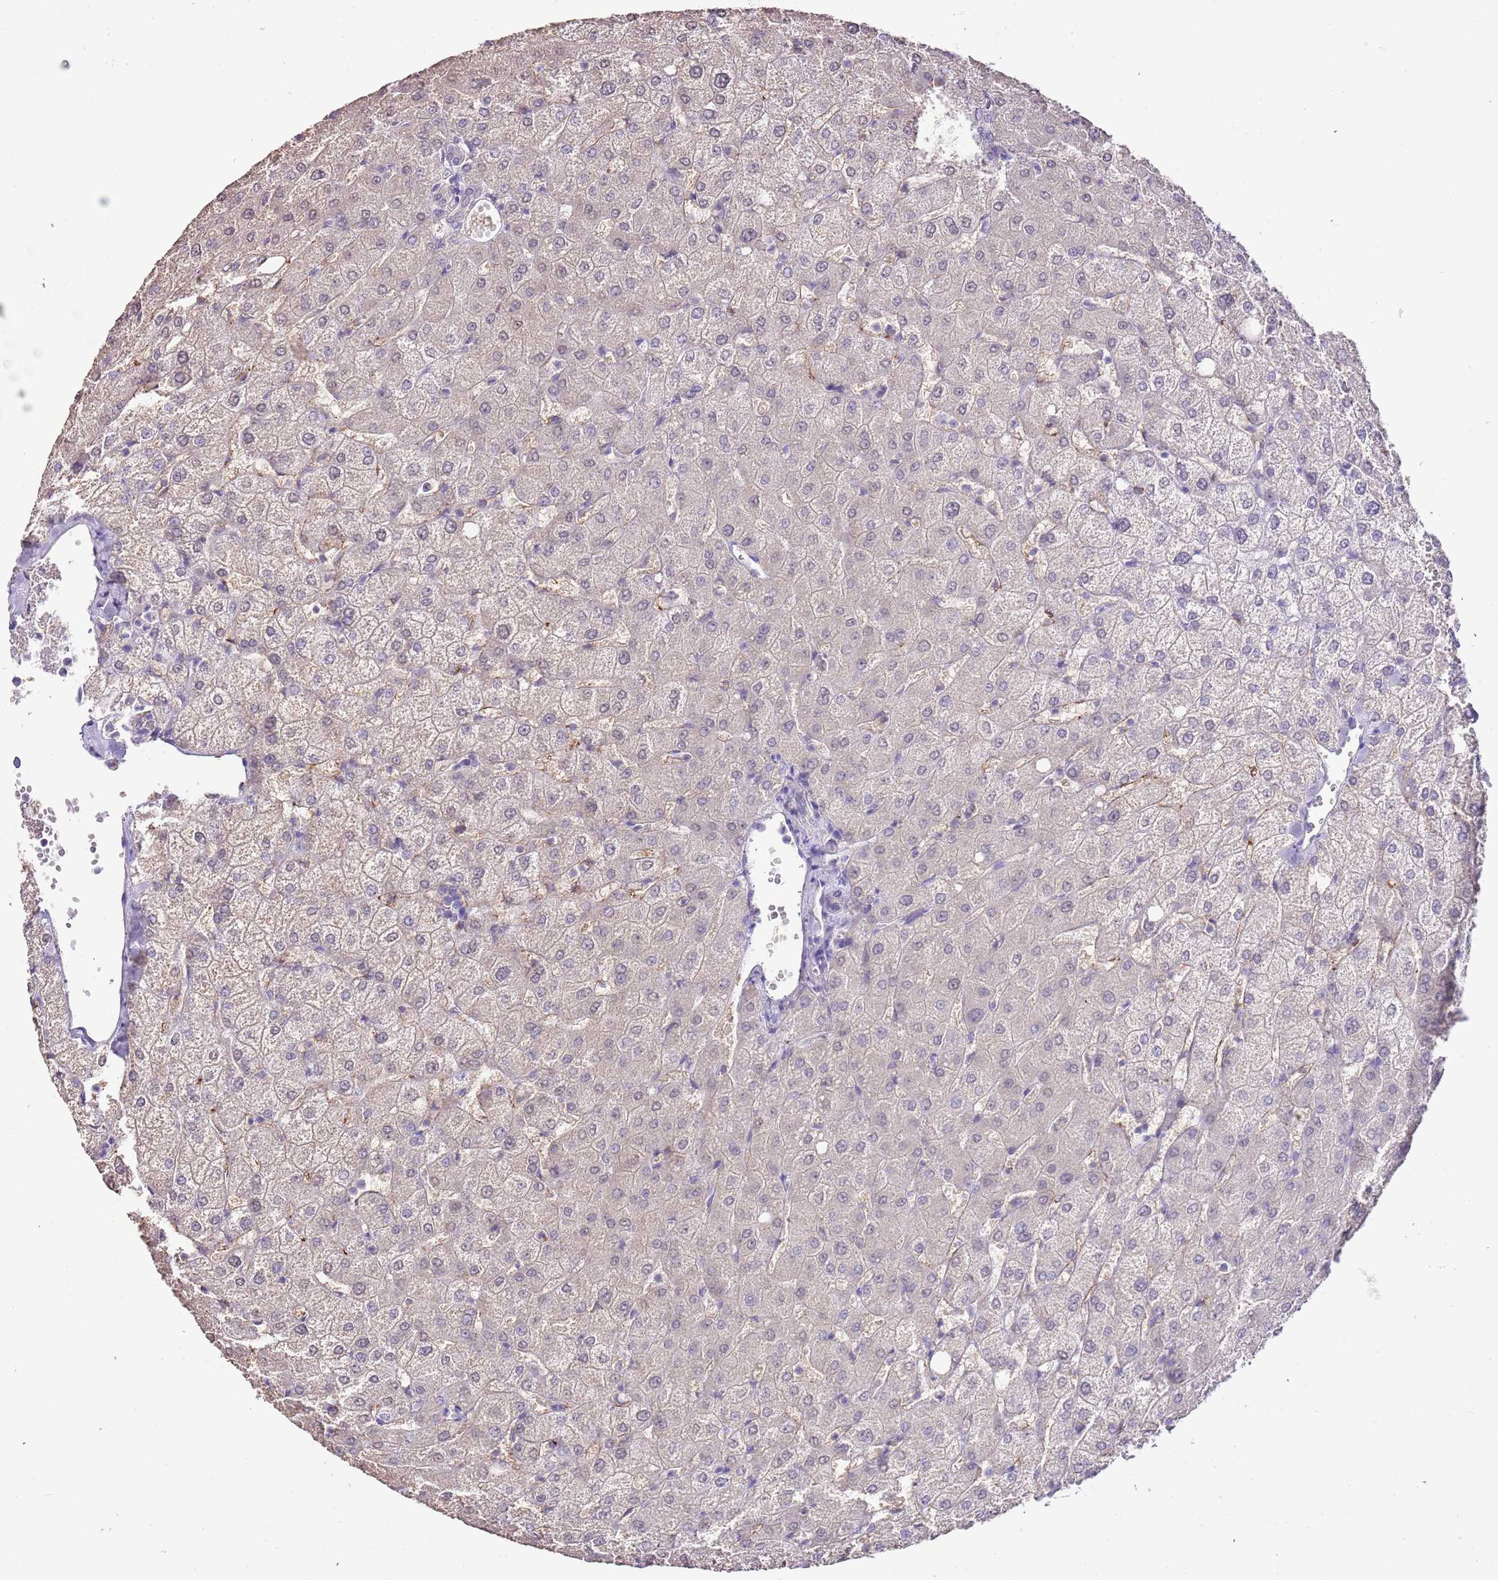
{"staining": {"intensity": "negative", "quantity": "none", "location": "none"}, "tissue": "liver", "cell_type": "Cholangiocytes", "image_type": "normal", "snomed": [{"axis": "morphology", "description": "Normal tissue, NOS"}, {"axis": "topography", "description": "Liver"}], "caption": "The histopathology image shows no staining of cholangiocytes in normal liver.", "gene": "IZUMO4", "patient": {"sex": "female", "age": 54}}